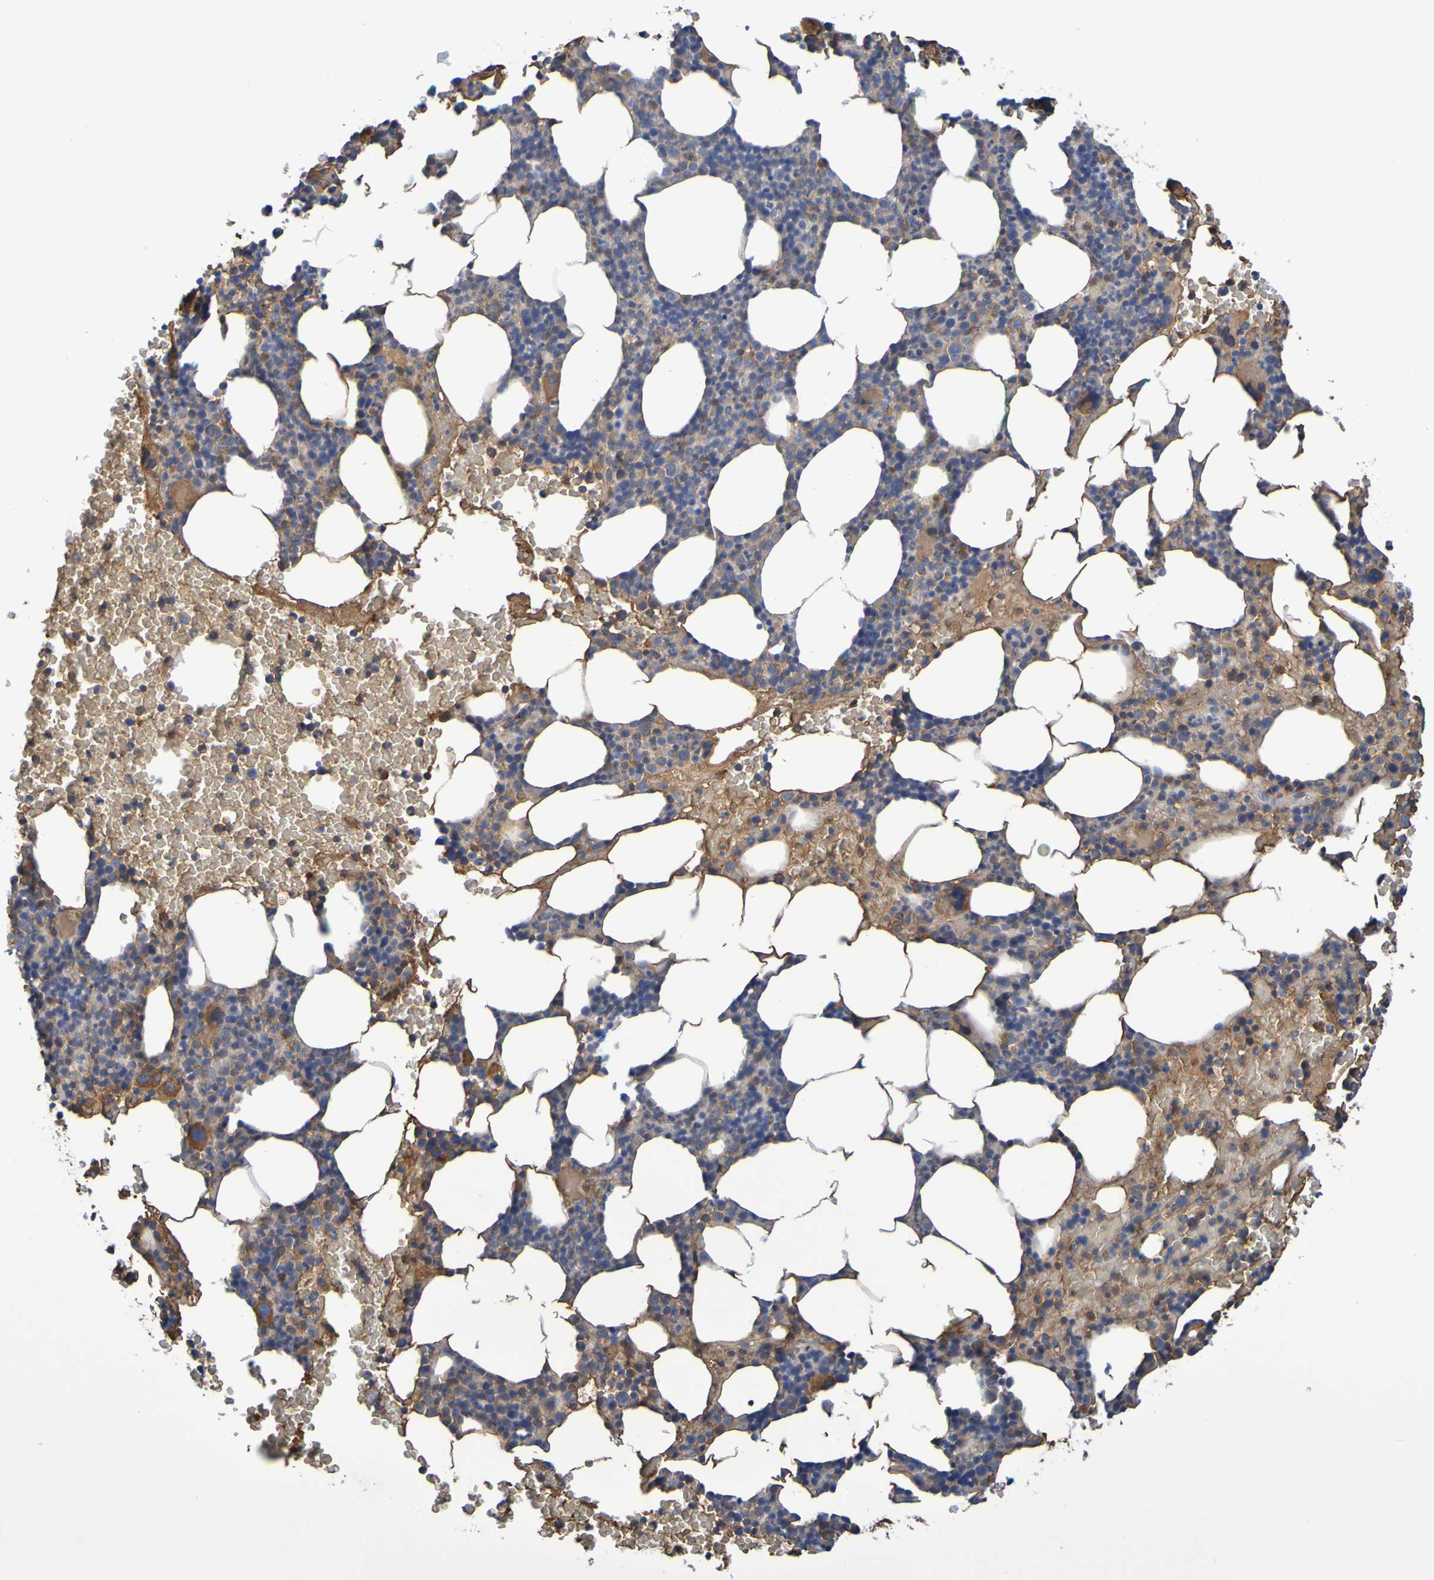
{"staining": {"intensity": "moderate", "quantity": "25%-75%", "location": "cytoplasmic/membranous"}, "tissue": "bone marrow", "cell_type": "Hematopoietic cells", "image_type": "normal", "snomed": [{"axis": "morphology", "description": "Normal tissue, NOS"}, {"axis": "morphology", "description": "Inflammation, NOS"}, {"axis": "topography", "description": "Bone marrow"}], "caption": "High-magnification brightfield microscopy of unremarkable bone marrow stained with DAB (brown) and counterstained with hematoxylin (blue). hematopoietic cells exhibit moderate cytoplasmic/membranous positivity is present in about25%-75% of cells. (DAB IHC with brightfield microscopy, high magnification).", "gene": "GAB3", "patient": {"sex": "female", "age": 70}}